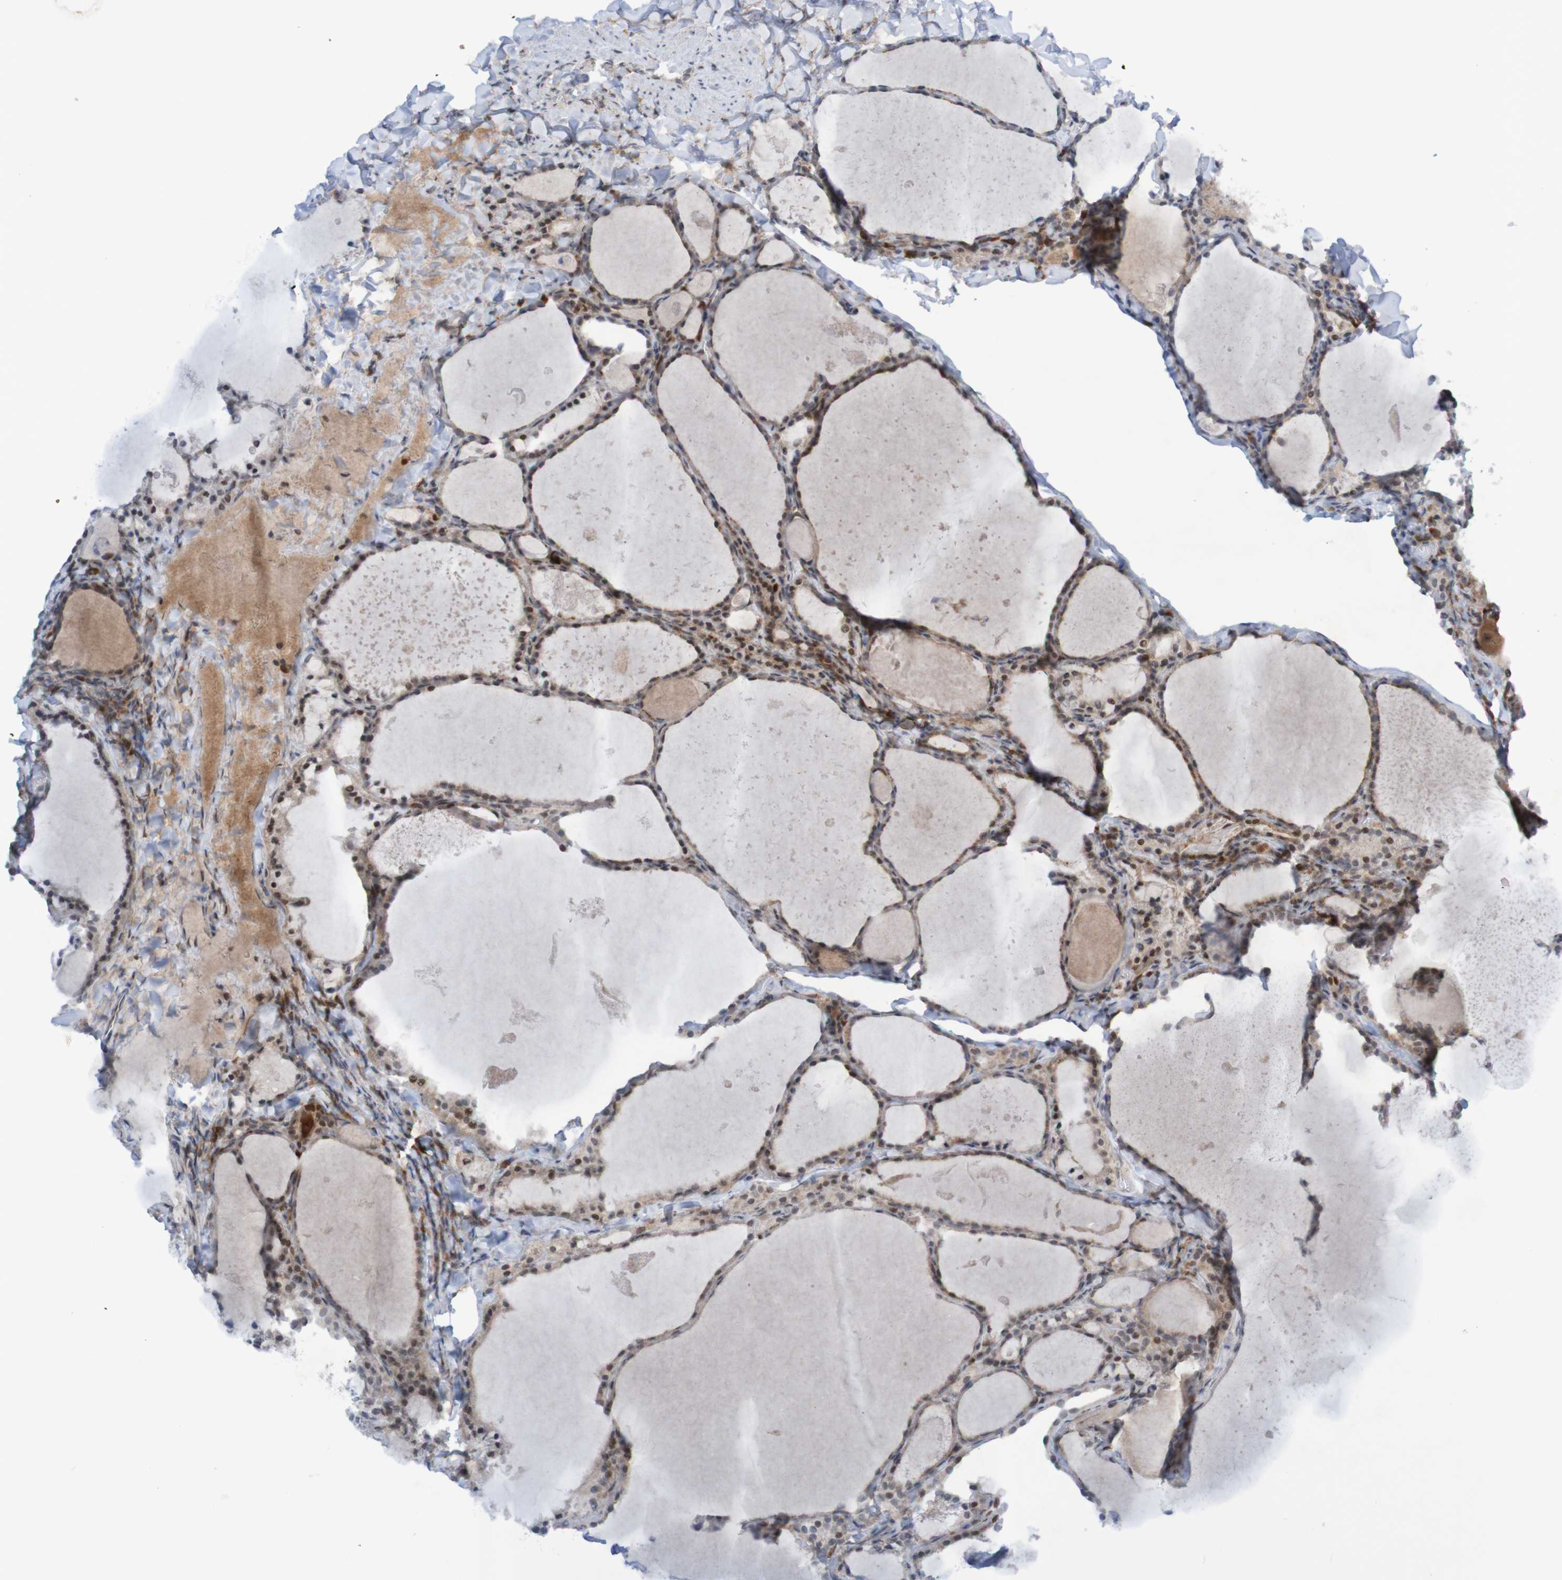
{"staining": {"intensity": "negative", "quantity": "none", "location": "none"}, "tissue": "thyroid cancer", "cell_type": "Tumor cells", "image_type": "cancer", "snomed": [{"axis": "morphology", "description": "Papillary adenocarcinoma, NOS"}, {"axis": "topography", "description": "Thyroid gland"}], "caption": "Human papillary adenocarcinoma (thyroid) stained for a protein using immunohistochemistry (IHC) reveals no expression in tumor cells.", "gene": "ITLN1", "patient": {"sex": "female", "age": 42}}